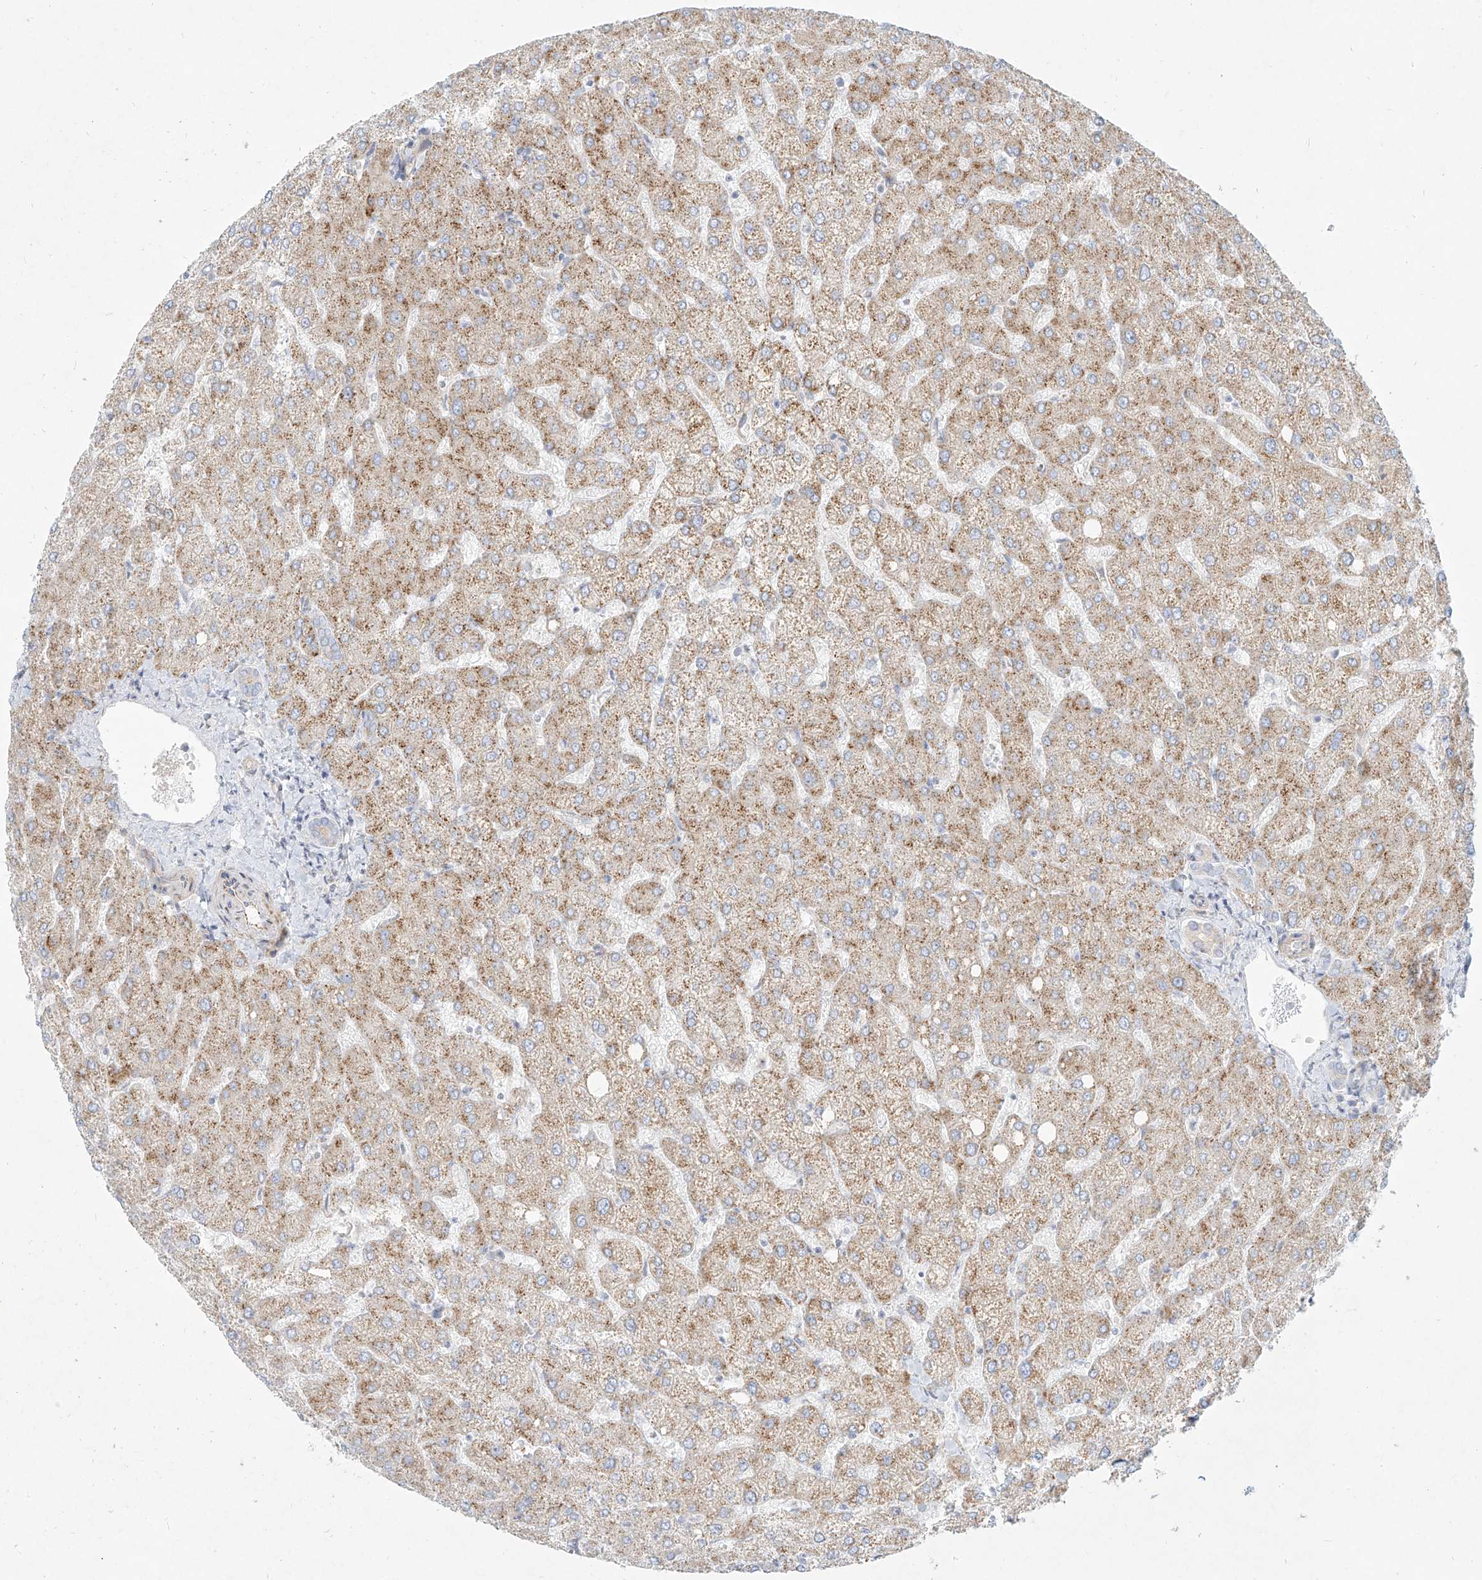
{"staining": {"intensity": "negative", "quantity": "none", "location": "none"}, "tissue": "liver", "cell_type": "Cholangiocytes", "image_type": "normal", "snomed": [{"axis": "morphology", "description": "Normal tissue, NOS"}, {"axis": "topography", "description": "Liver"}], "caption": "Protein analysis of normal liver displays no significant expression in cholangiocytes.", "gene": "MTX2", "patient": {"sex": "female", "age": 54}}